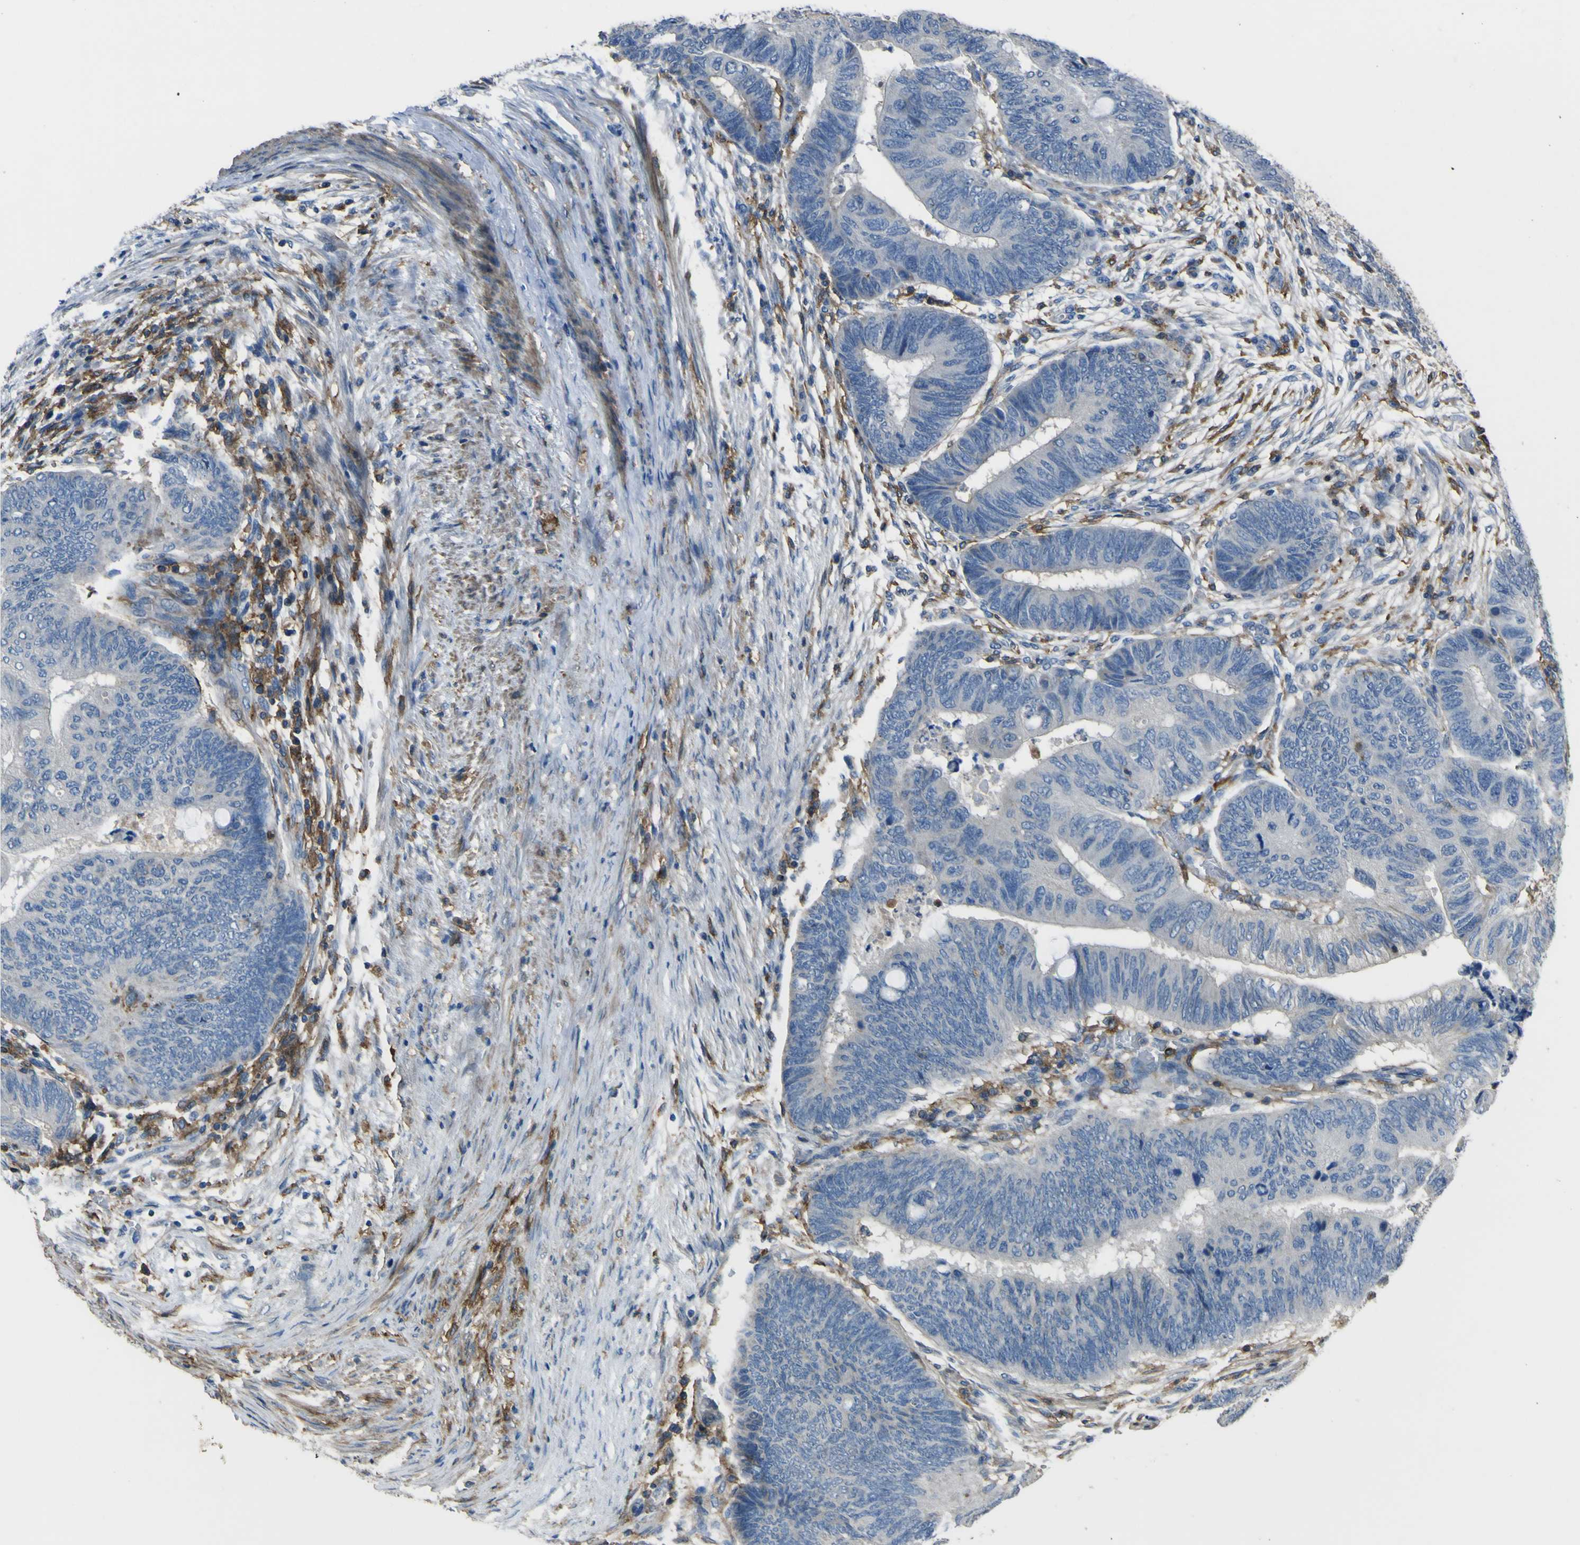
{"staining": {"intensity": "negative", "quantity": "none", "location": "none"}, "tissue": "colorectal cancer", "cell_type": "Tumor cells", "image_type": "cancer", "snomed": [{"axis": "morphology", "description": "Normal tissue, NOS"}, {"axis": "morphology", "description": "Adenocarcinoma, NOS"}, {"axis": "topography", "description": "Rectum"}, {"axis": "topography", "description": "Peripheral nerve tissue"}], "caption": "Colorectal cancer (adenocarcinoma) was stained to show a protein in brown. There is no significant staining in tumor cells.", "gene": "LAIR1", "patient": {"sex": "male", "age": 92}}